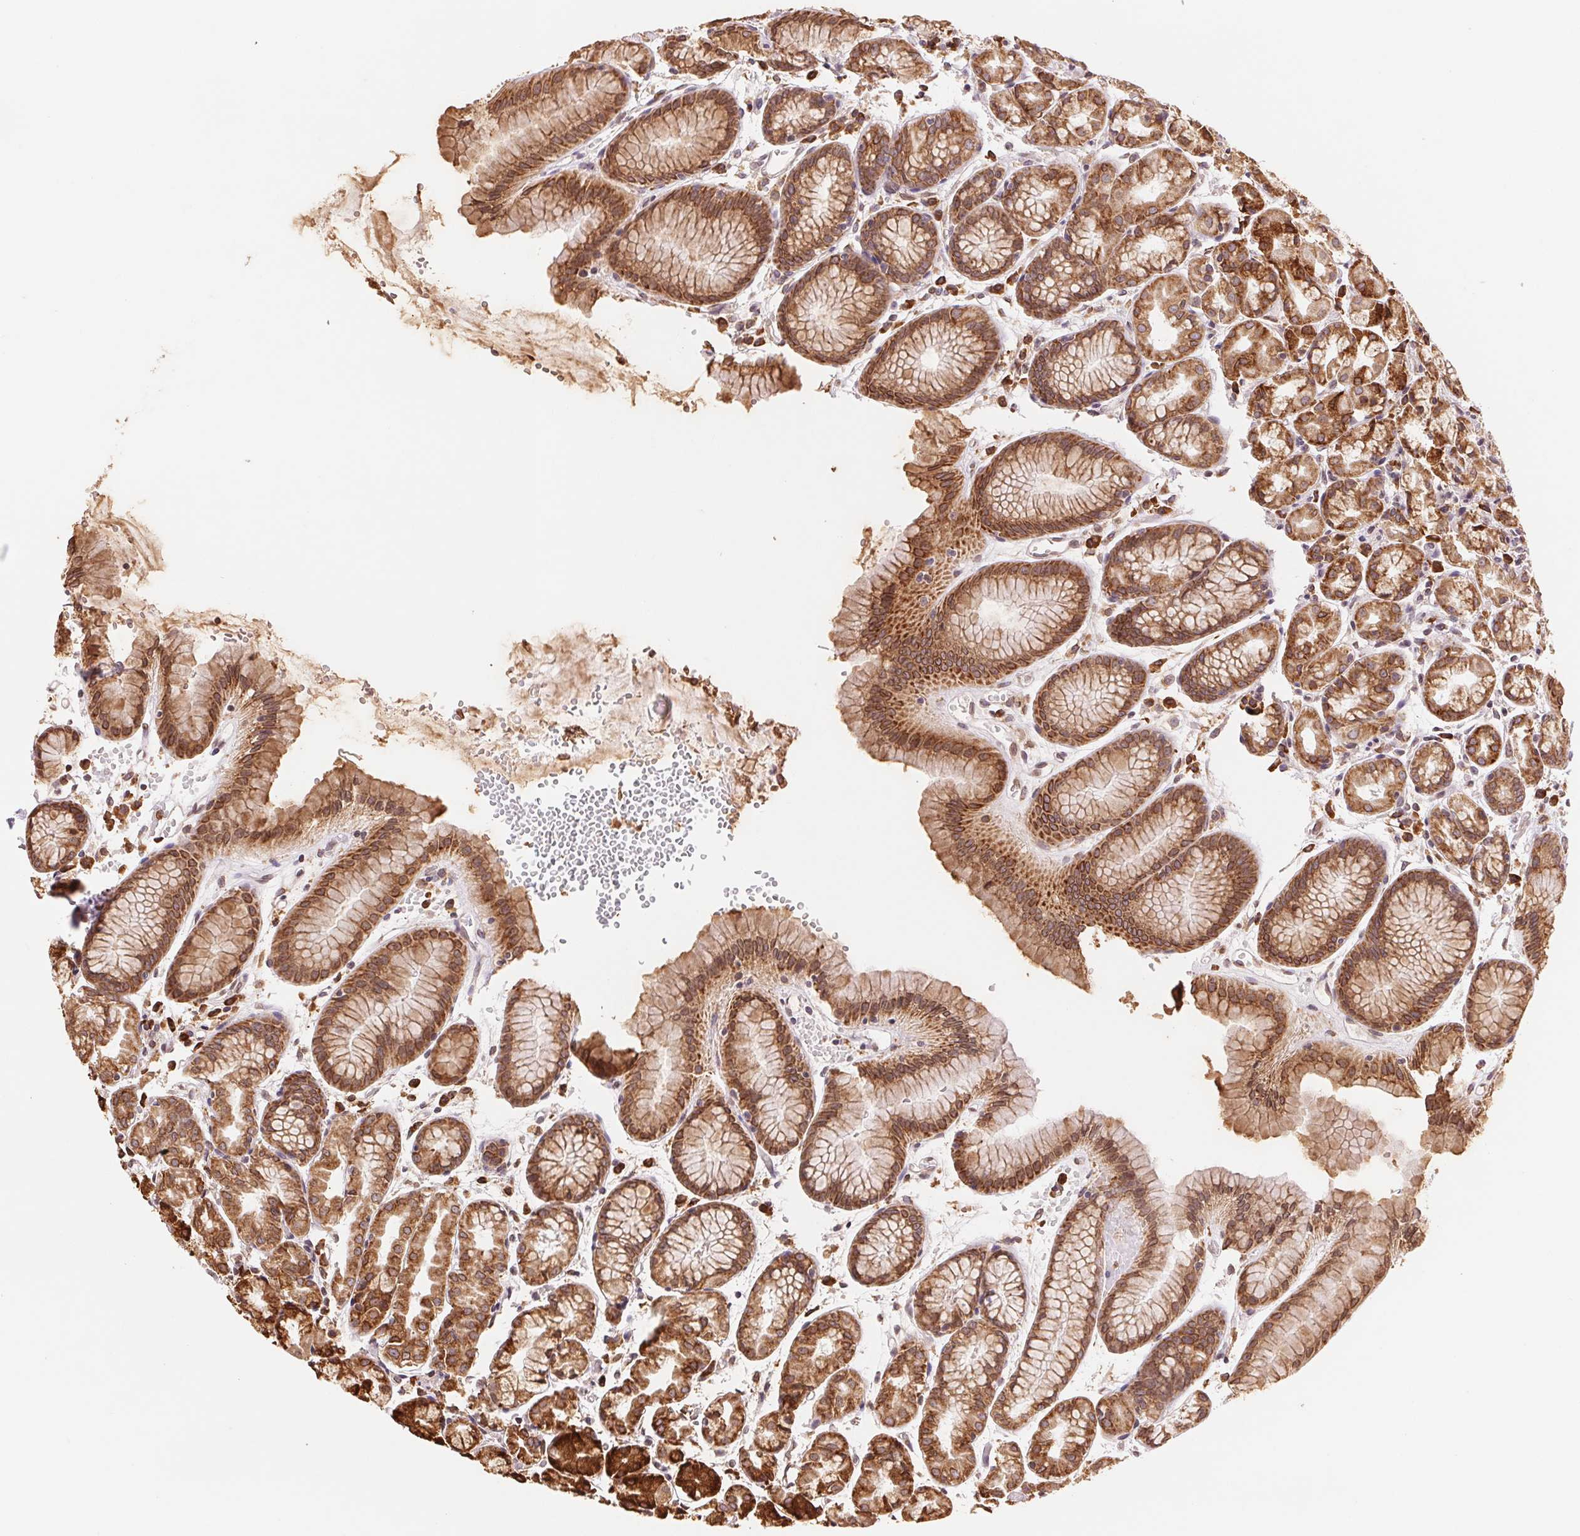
{"staining": {"intensity": "moderate", "quantity": ">75%", "location": "cytoplasmic/membranous"}, "tissue": "stomach", "cell_type": "Glandular cells", "image_type": "normal", "snomed": [{"axis": "morphology", "description": "Normal tissue, NOS"}, {"axis": "topography", "description": "Stomach, upper"}], "caption": "This is a micrograph of immunohistochemistry (IHC) staining of benign stomach, which shows moderate positivity in the cytoplasmic/membranous of glandular cells.", "gene": "RPN1", "patient": {"sex": "male", "age": 47}}